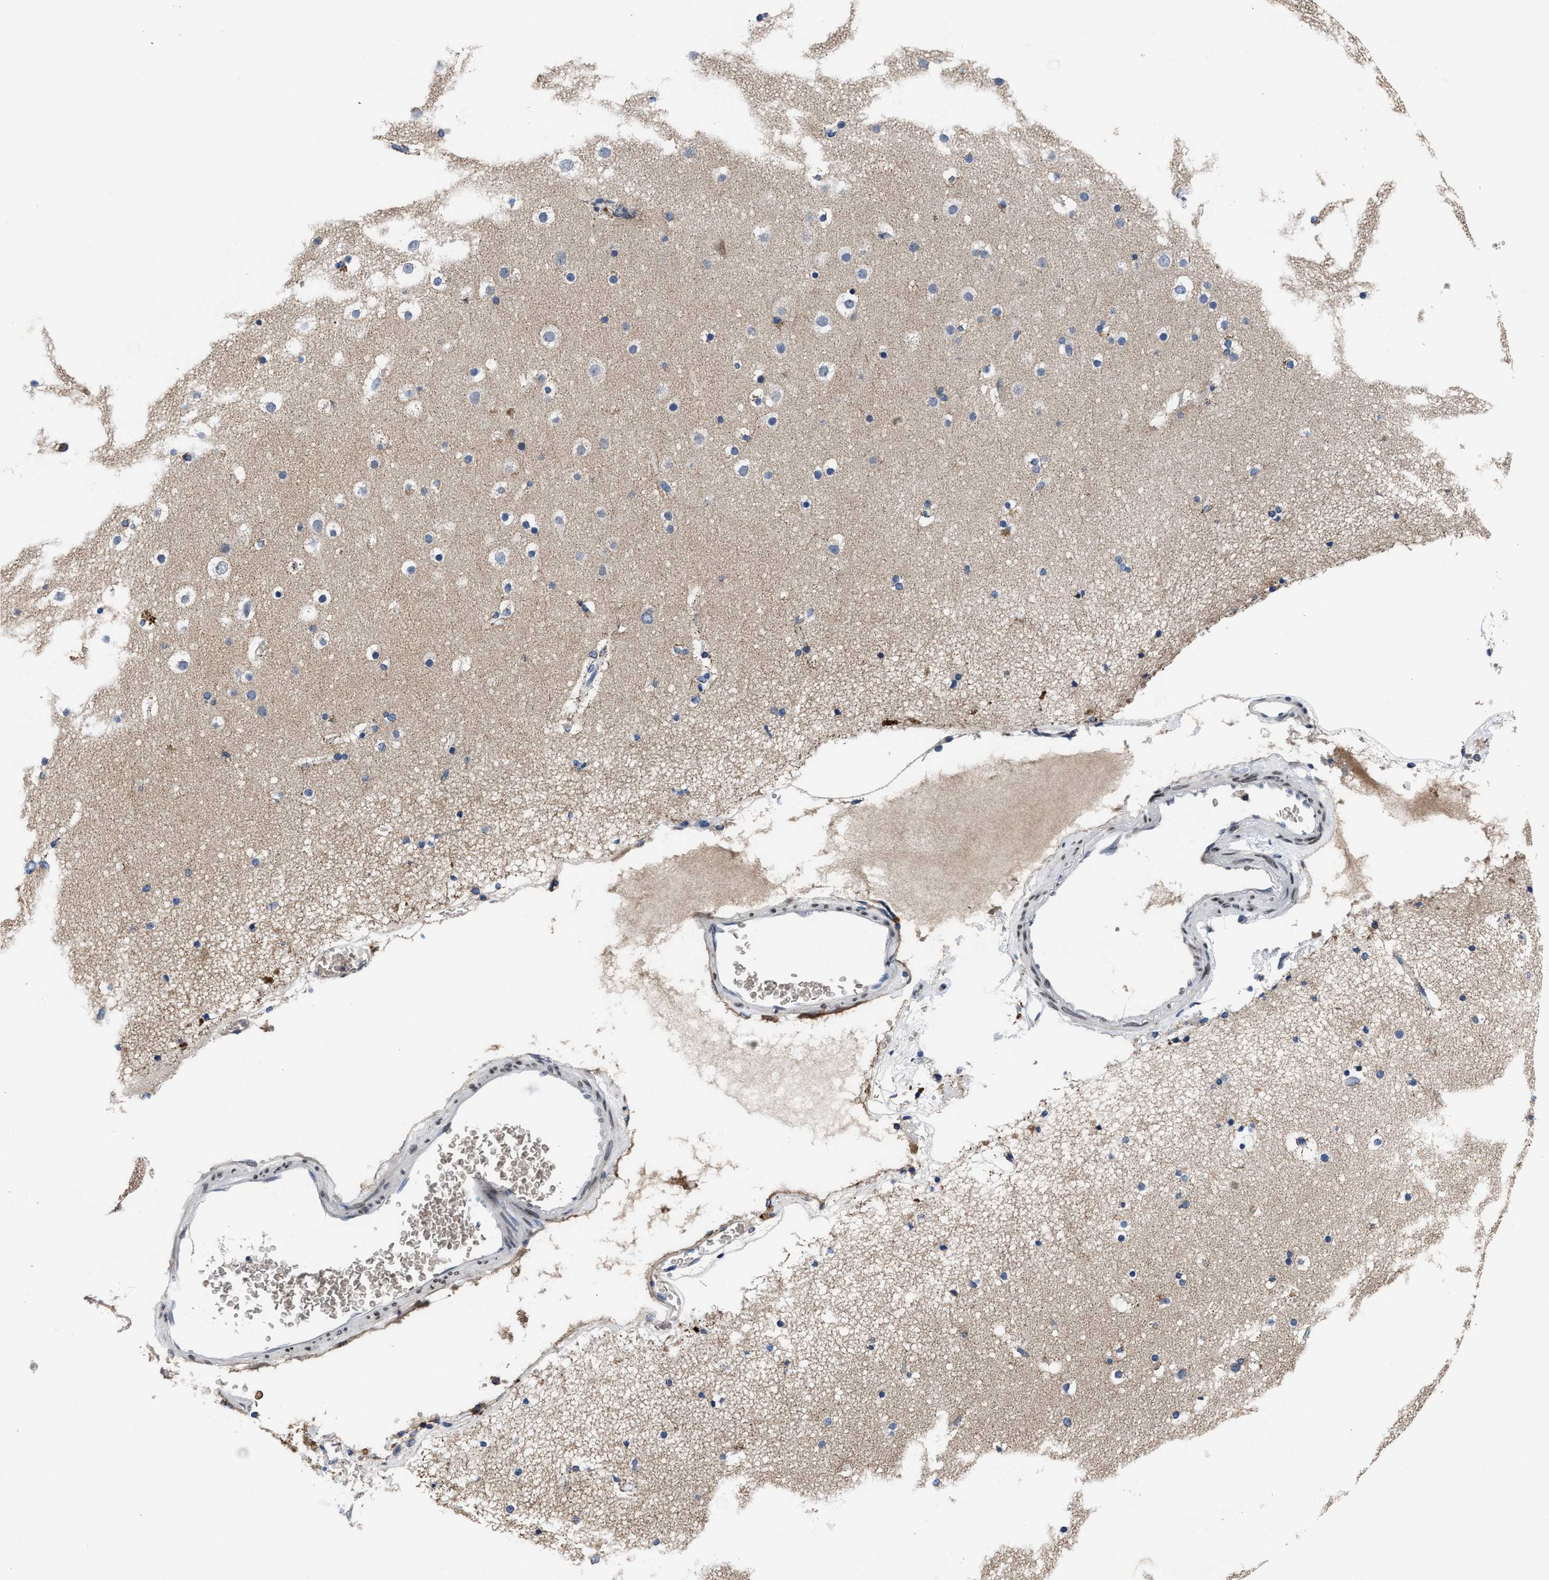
{"staining": {"intensity": "negative", "quantity": "none", "location": "none"}, "tissue": "cerebral cortex", "cell_type": "Endothelial cells", "image_type": "normal", "snomed": [{"axis": "morphology", "description": "Normal tissue, NOS"}, {"axis": "topography", "description": "Cerebral cortex"}], "caption": "Immunohistochemistry (IHC) micrograph of benign human cerebral cortex stained for a protein (brown), which shows no expression in endothelial cells.", "gene": "CACNA1D", "patient": {"sex": "male", "age": 57}}